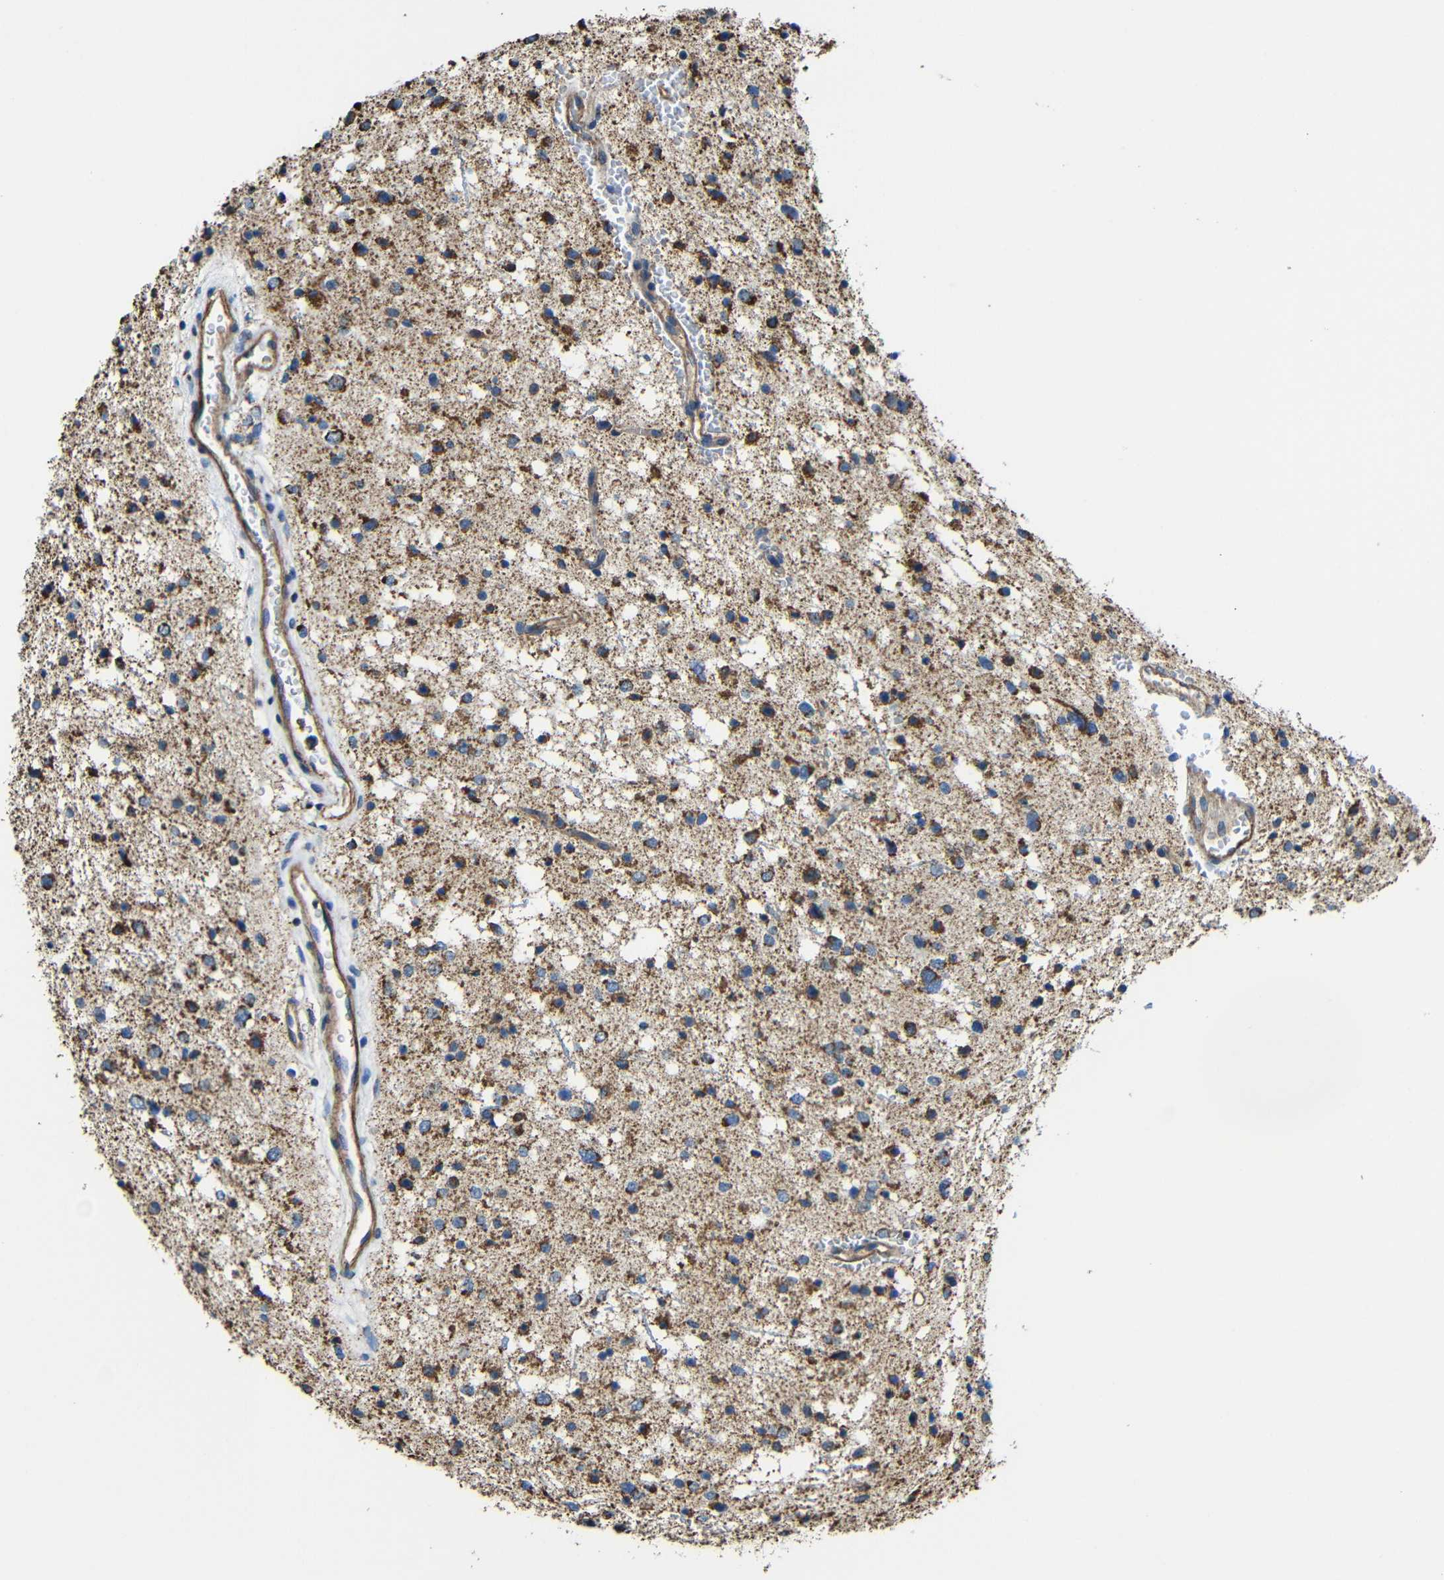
{"staining": {"intensity": "strong", "quantity": ">75%", "location": "cytoplasmic/membranous"}, "tissue": "glioma", "cell_type": "Tumor cells", "image_type": "cancer", "snomed": [{"axis": "morphology", "description": "Glioma, malignant, Low grade"}, {"axis": "topography", "description": "Brain"}], "caption": "This is a photomicrograph of IHC staining of glioma, which shows strong expression in the cytoplasmic/membranous of tumor cells.", "gene": "INTS6L", "patient": {"sex": "female", "age": 37}}